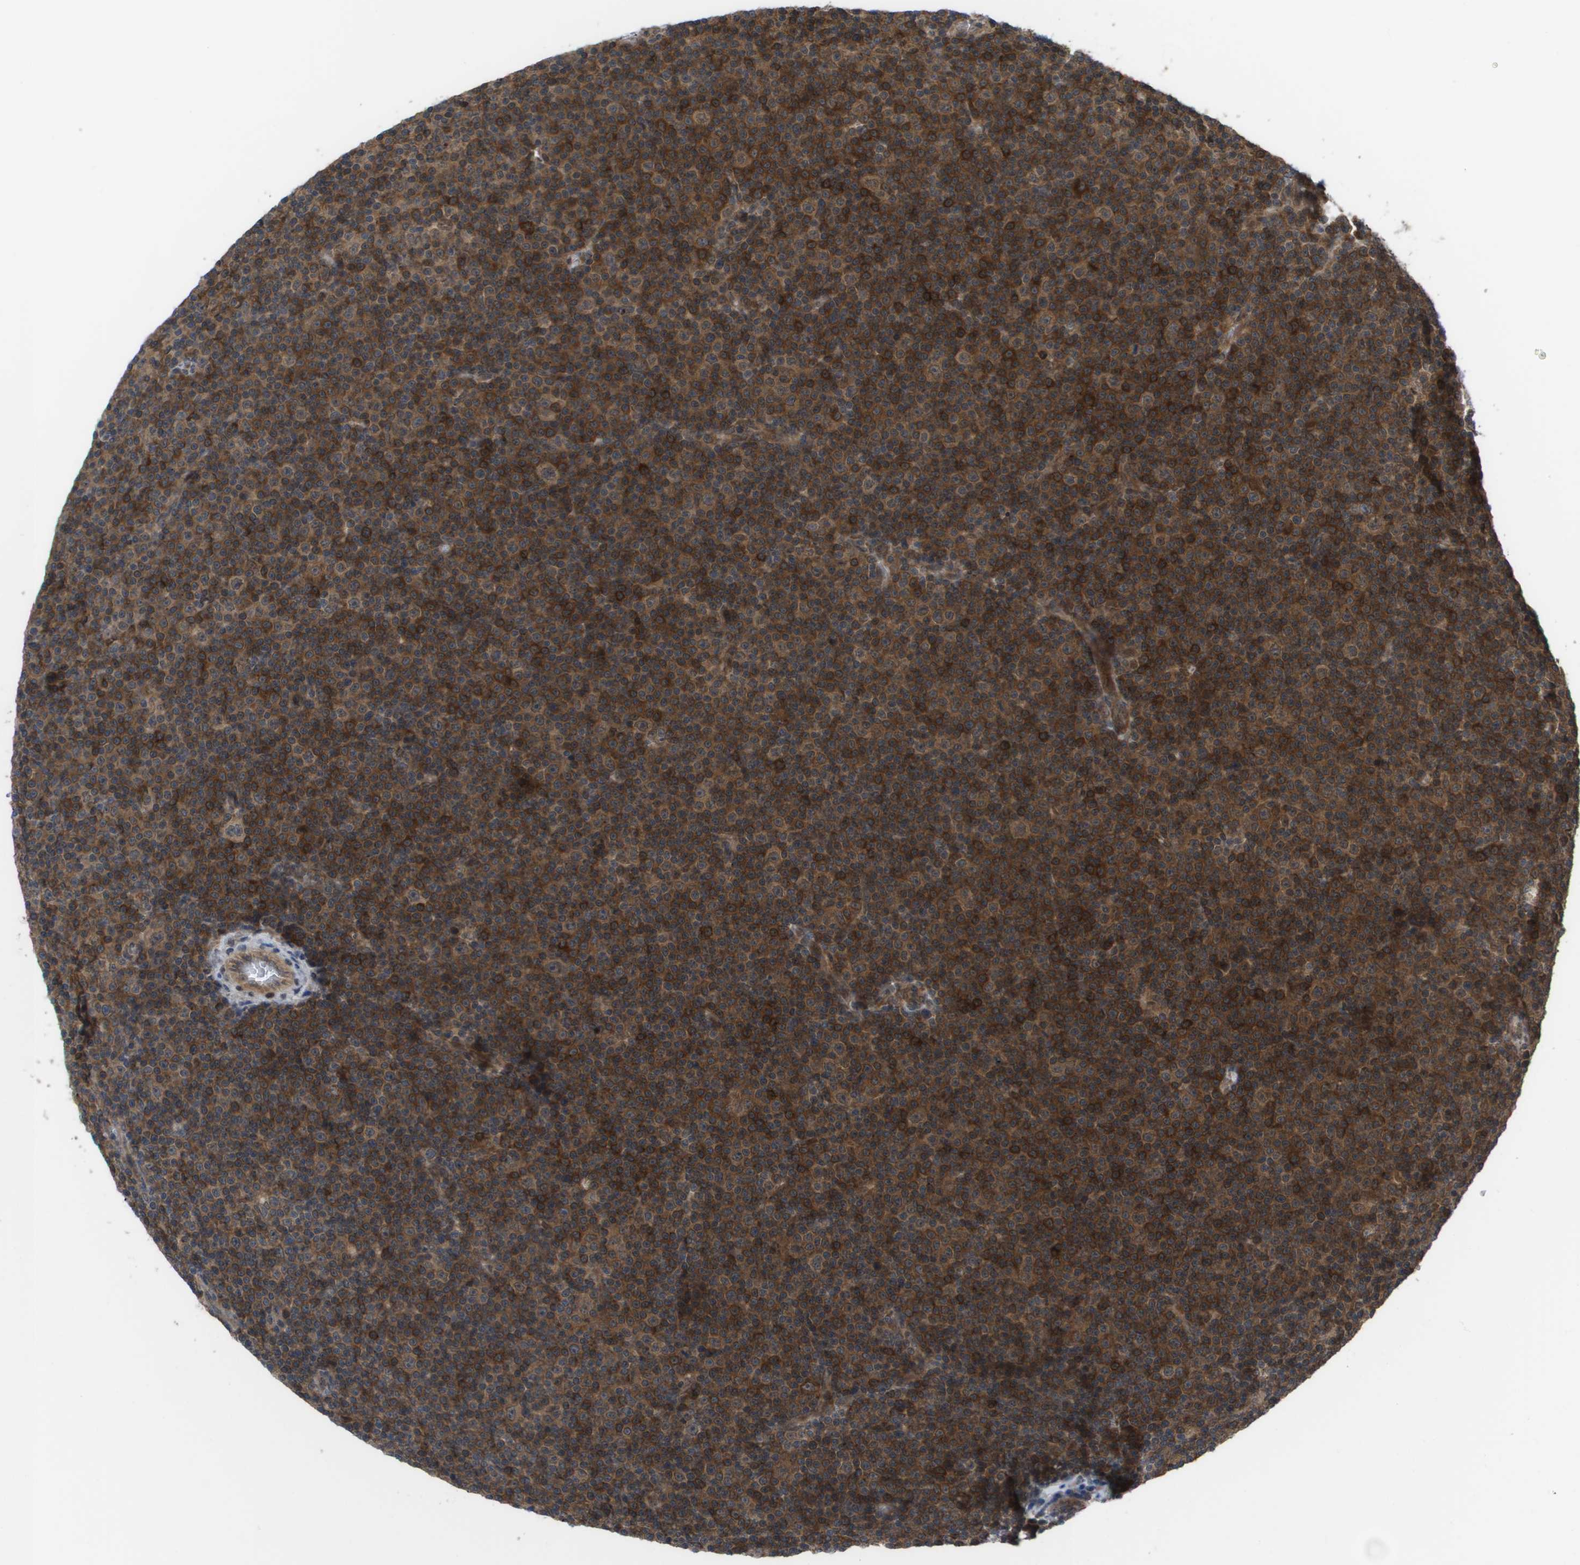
{"staining": {"intensity": "strong", "quantity": ">75%", "location": "cytoplasmic/membranous,nuclear"}, "tissue": "lymphoma", "cell_type": "Tumor cells", "image_type": "cancer", "snomed": [{"axis": "morphology", "description": "Malignant lymphoma, non-Hodgkin's type, Low grade"}, {"axis": "topography", "description": "Lymph node"}], "caption": "Low-grade malignant lymphoma, non-Hodgkin's type stained with DAB (3,3'-diaminobenzidine) immunohistochemistry reveals high levels of strong cytoplasmic/membranous and nuclear expression in approximately >75% of tumor cells. The staining is performed using DAB (3,3'-diaminobenzidine) brown chromogen to label protein expression. The nuclei are counter-stained blue using hematoxylin.", "gene": "CTPS2", "patient": {"sex": "female", "age": 67}}